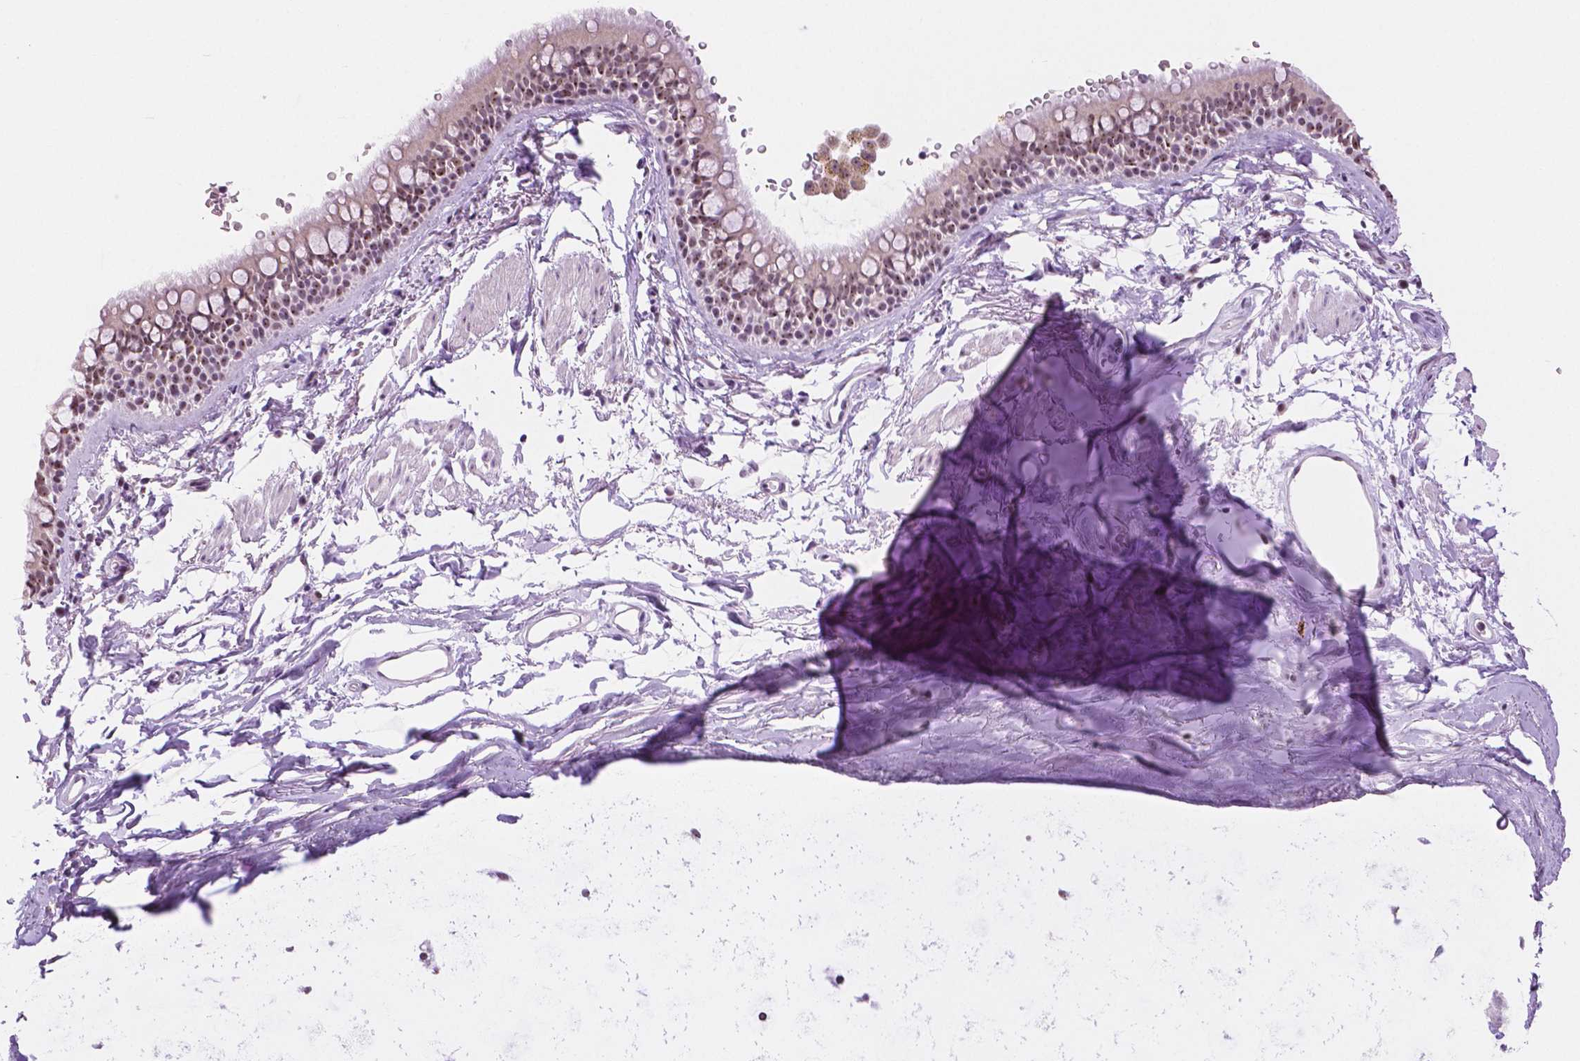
{"staining": {"intensity": "moderate", "quantity": ">75%", "location": "nuclear"}, "tissue": "bronchus", "cell_type": "Respiratory epithelial cells", "image_type": "normal", "snomed": [{"axis": "morphology", "description": "Normal tissue, NOS"}, {"axis": "topography", "description": "Lymph node"}, {"axis": "topography", "description": "Cartilage tissue"}, {"axis": "topography", "description": "Bronchus"}], "caption": "Approximately >75% of respiratory epithelial cells in benign bronchus show moderate nuclear protein positivity as visualized by brown immunohistochemical staining.", "gene": "NHP2", "patient": {"sex": "female", "age": 70}}